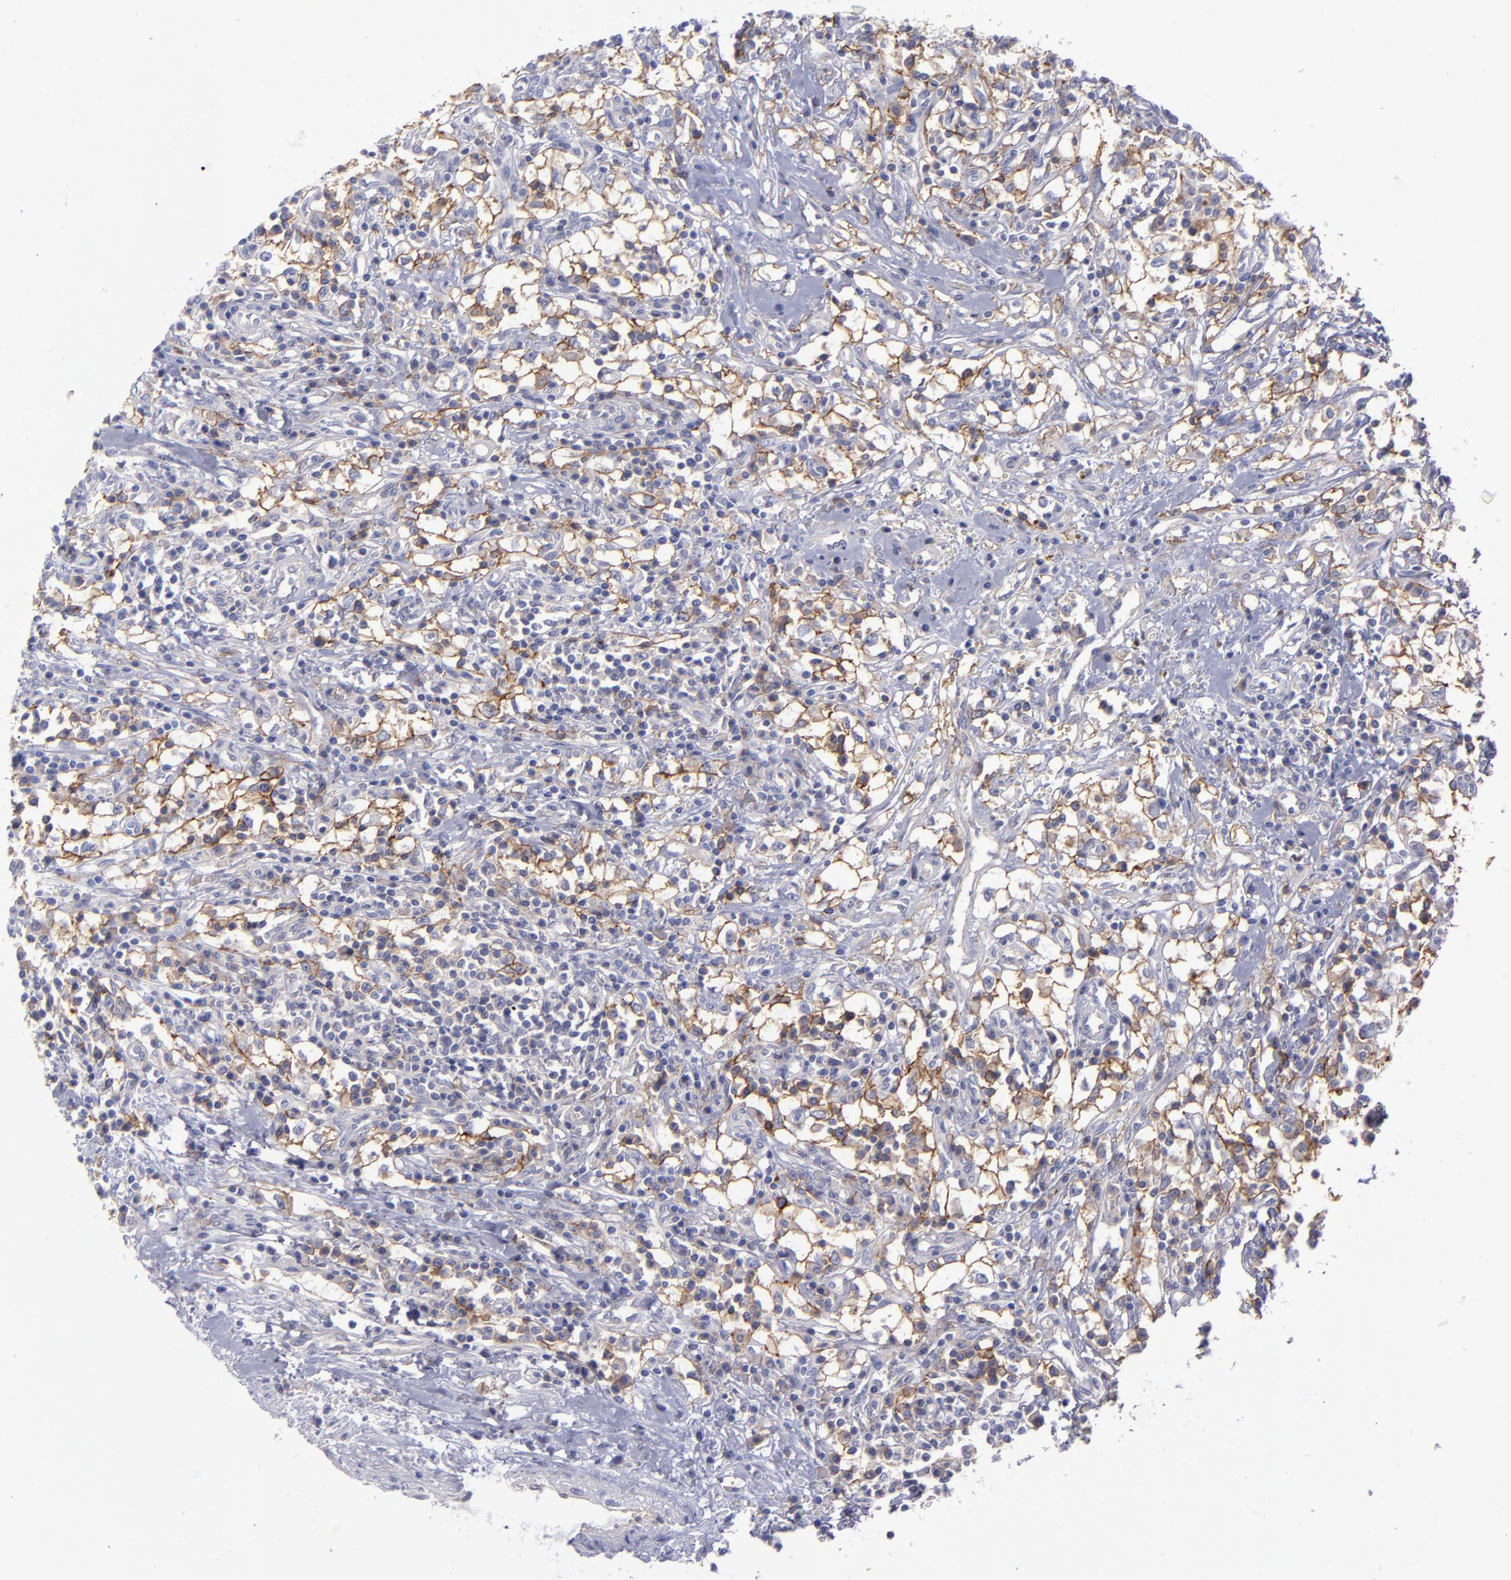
{"staining": {"intensity": "weak", "quantity": "25%-75%", "location": "cytoplasmic/membranous"}, "tissue": "renal cancer", "cell_type": "Tumor cells", "image_type": "cancer", "snomed": [{"axis": "morphology", "description": "Adenocarcinoma, NOS"}, {"axis": "topography", "description": "Kidney"}], "caption": "Immunohistochemistry (IHC) staining of renal cancer, which exhibits low levels of weak cytoplasmic/membranous staining in about 25%-75% of tumor cells indicating weak cytoplasmic/membranous protein expression. The staining was performed using DAB (brown) for protein detection and nuclei were counterstained in hematoxylin (blue).", "gene": "BSG", "patient": {"sex": "male", "age": 82}}